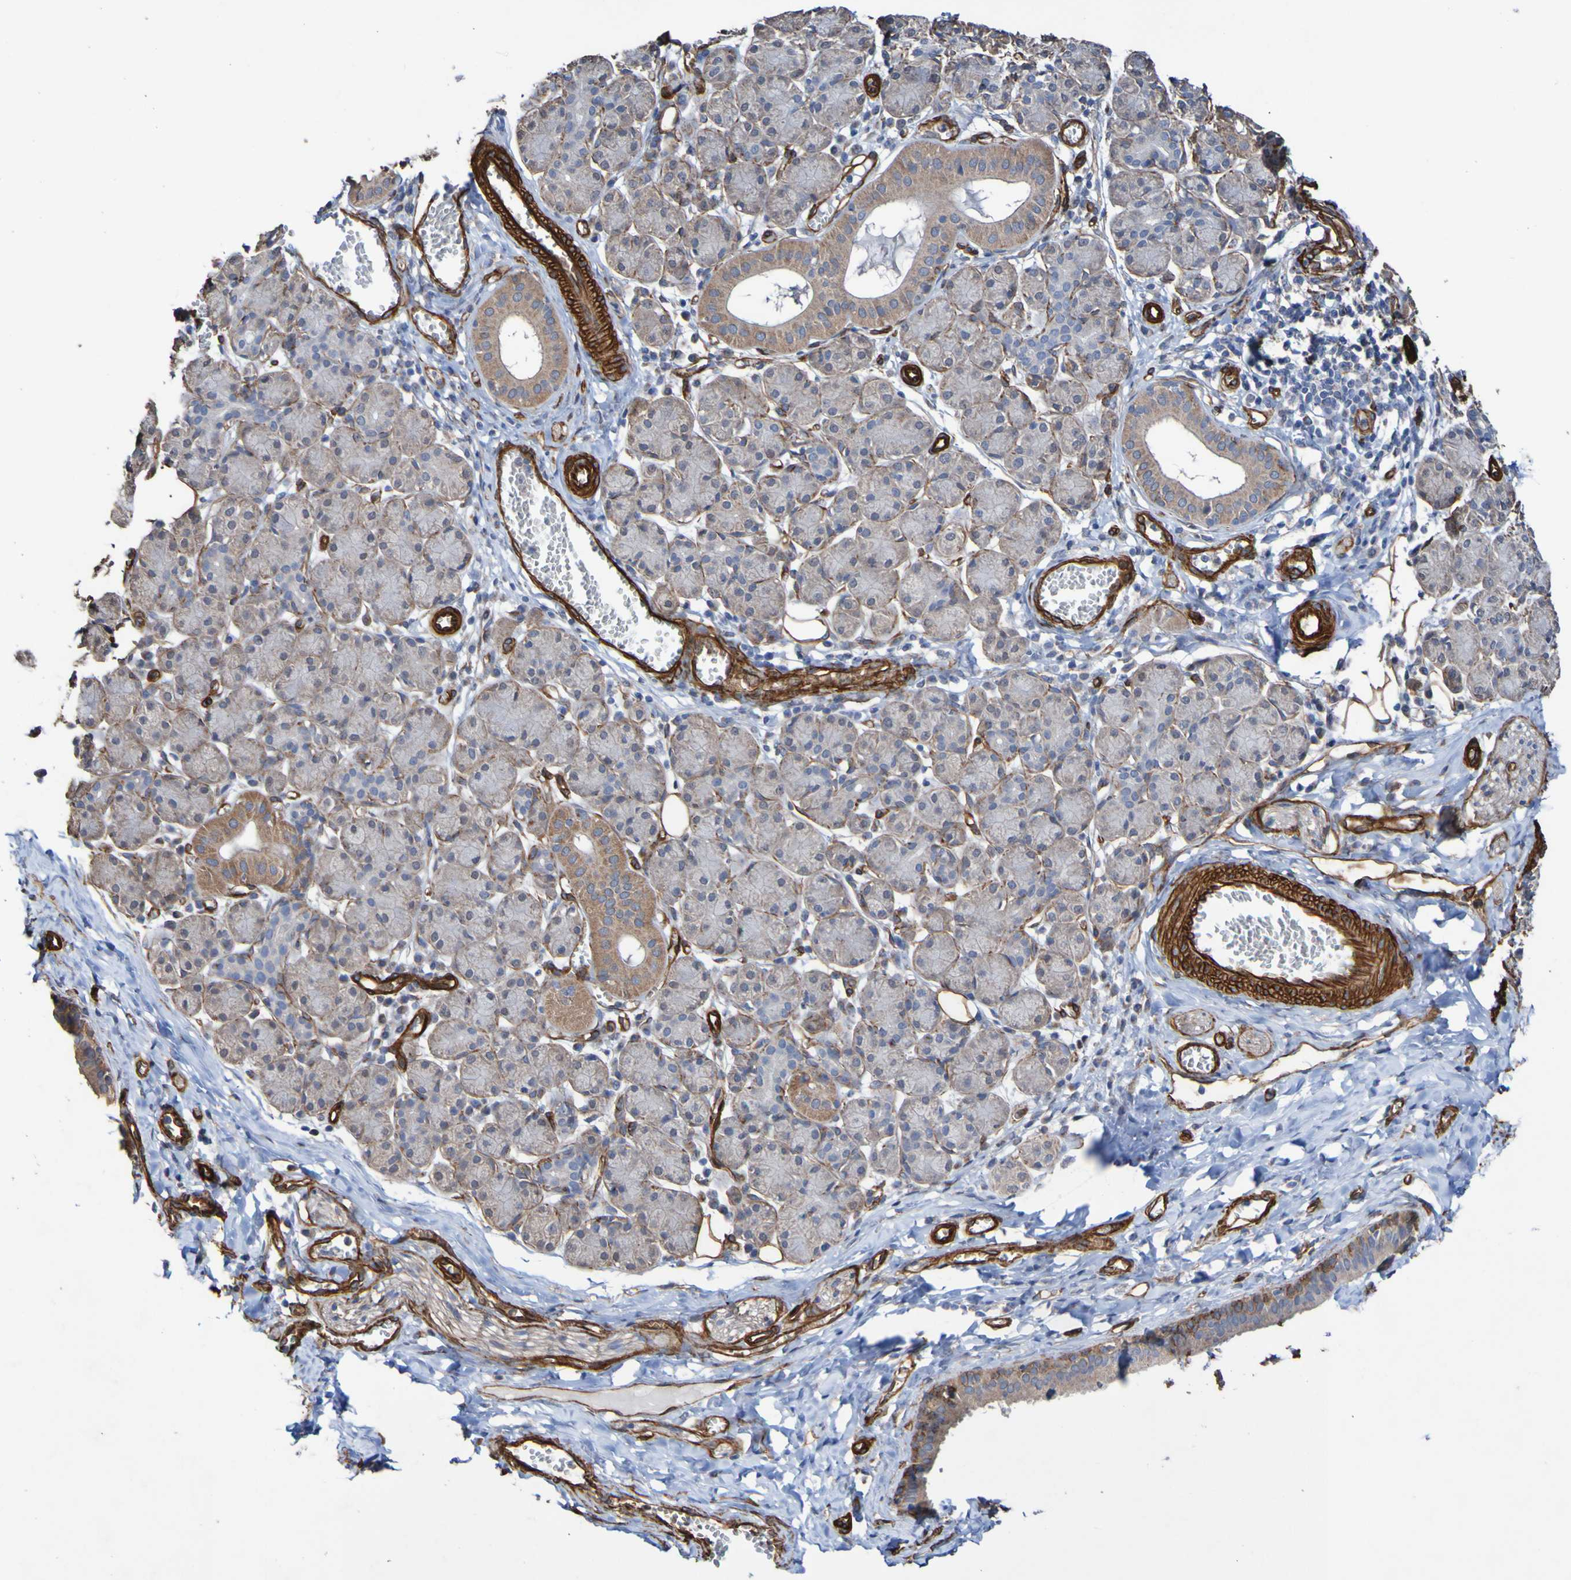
{"staining": {"intensity": "moderate", "quantity": "<25%", "location": "cytoplasmic/membranous"}, "tissue": "salivary gland", "cell_type": "Glandular cells", "image_type": "normal", "snomed": [{"axis": "morphology", "description": "Normal tissue, NOS"}, {"axis": "morphology", "description": "Inflammation, NOS"}, {"axis": "topography", "description": "Lymph node"}, {"axis": "topography", "description": "Salivary gland"}], "caption": "High-magnification brightfield microscopy of benign salivary gland stained with DAB (brown) and counterstained with hematoxylin (blue). glandular cells exhibit moderate cytoplasmic/membranous positivity is seen in about<25% of cells.", "gene": "ELMOD3", "patient": {"sex": "male", "age": 3}}